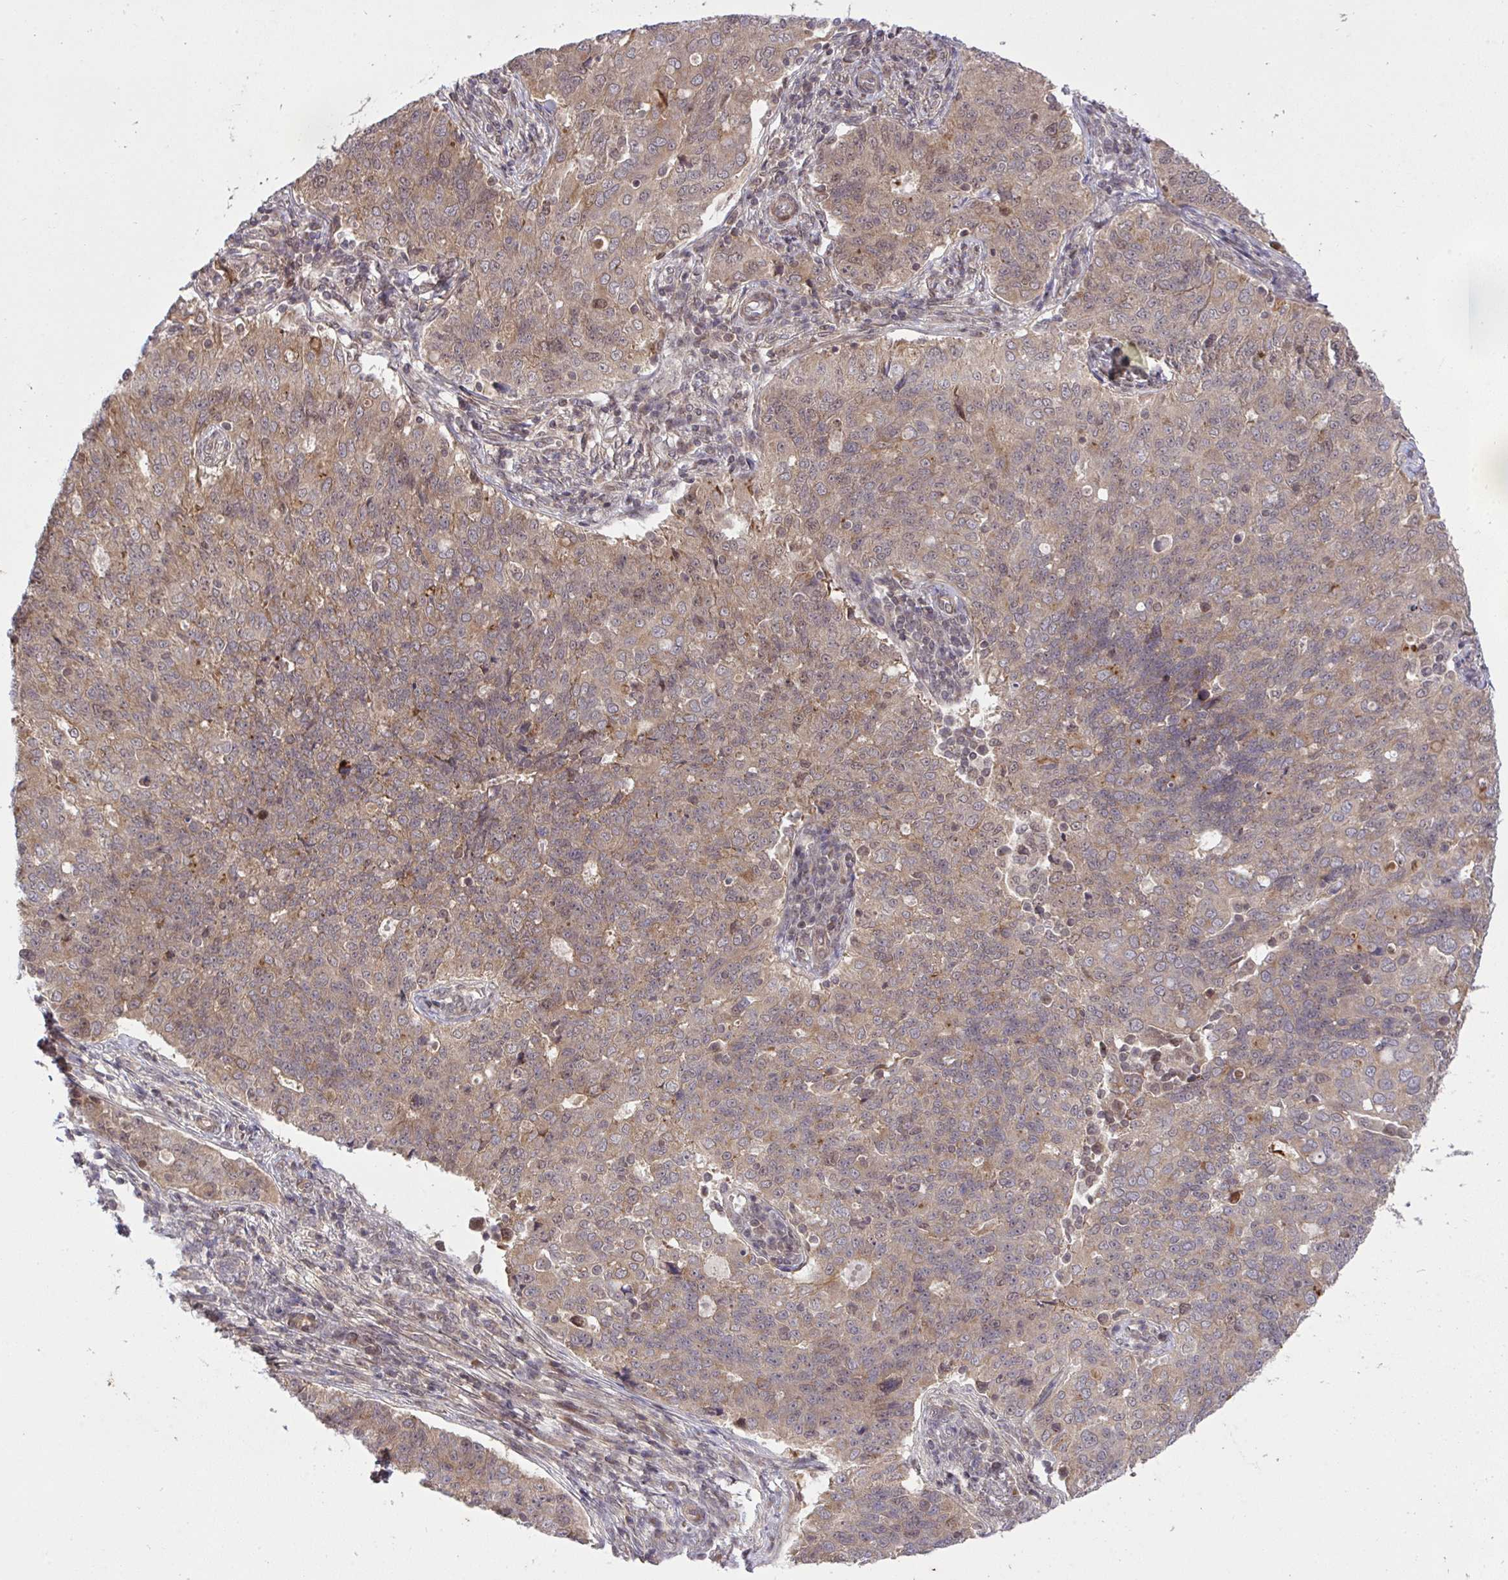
{"staining": {"intensity": "moderate", "quantity": ">75%", "location": "cytoplasmic/membranous"}, "tissue": "endometrial cancer", "cell_type": "Tumor cells", "image_type": "cancer", "snomed": [{"axis": "morphology", "description": "Adenocarcinoma, NOS"}, {"axis": "topography", "description": "Endometrium"}], "caption": "IHC micrograph of human endometrial adenocarcinoma stained for a protein (brown), which reveals medium levels of moderate cytoplasmic/membranous expression in about >75% of tumor cells.", "gene": "ERI1", "patient": {"sex": "female", "age": 43}}